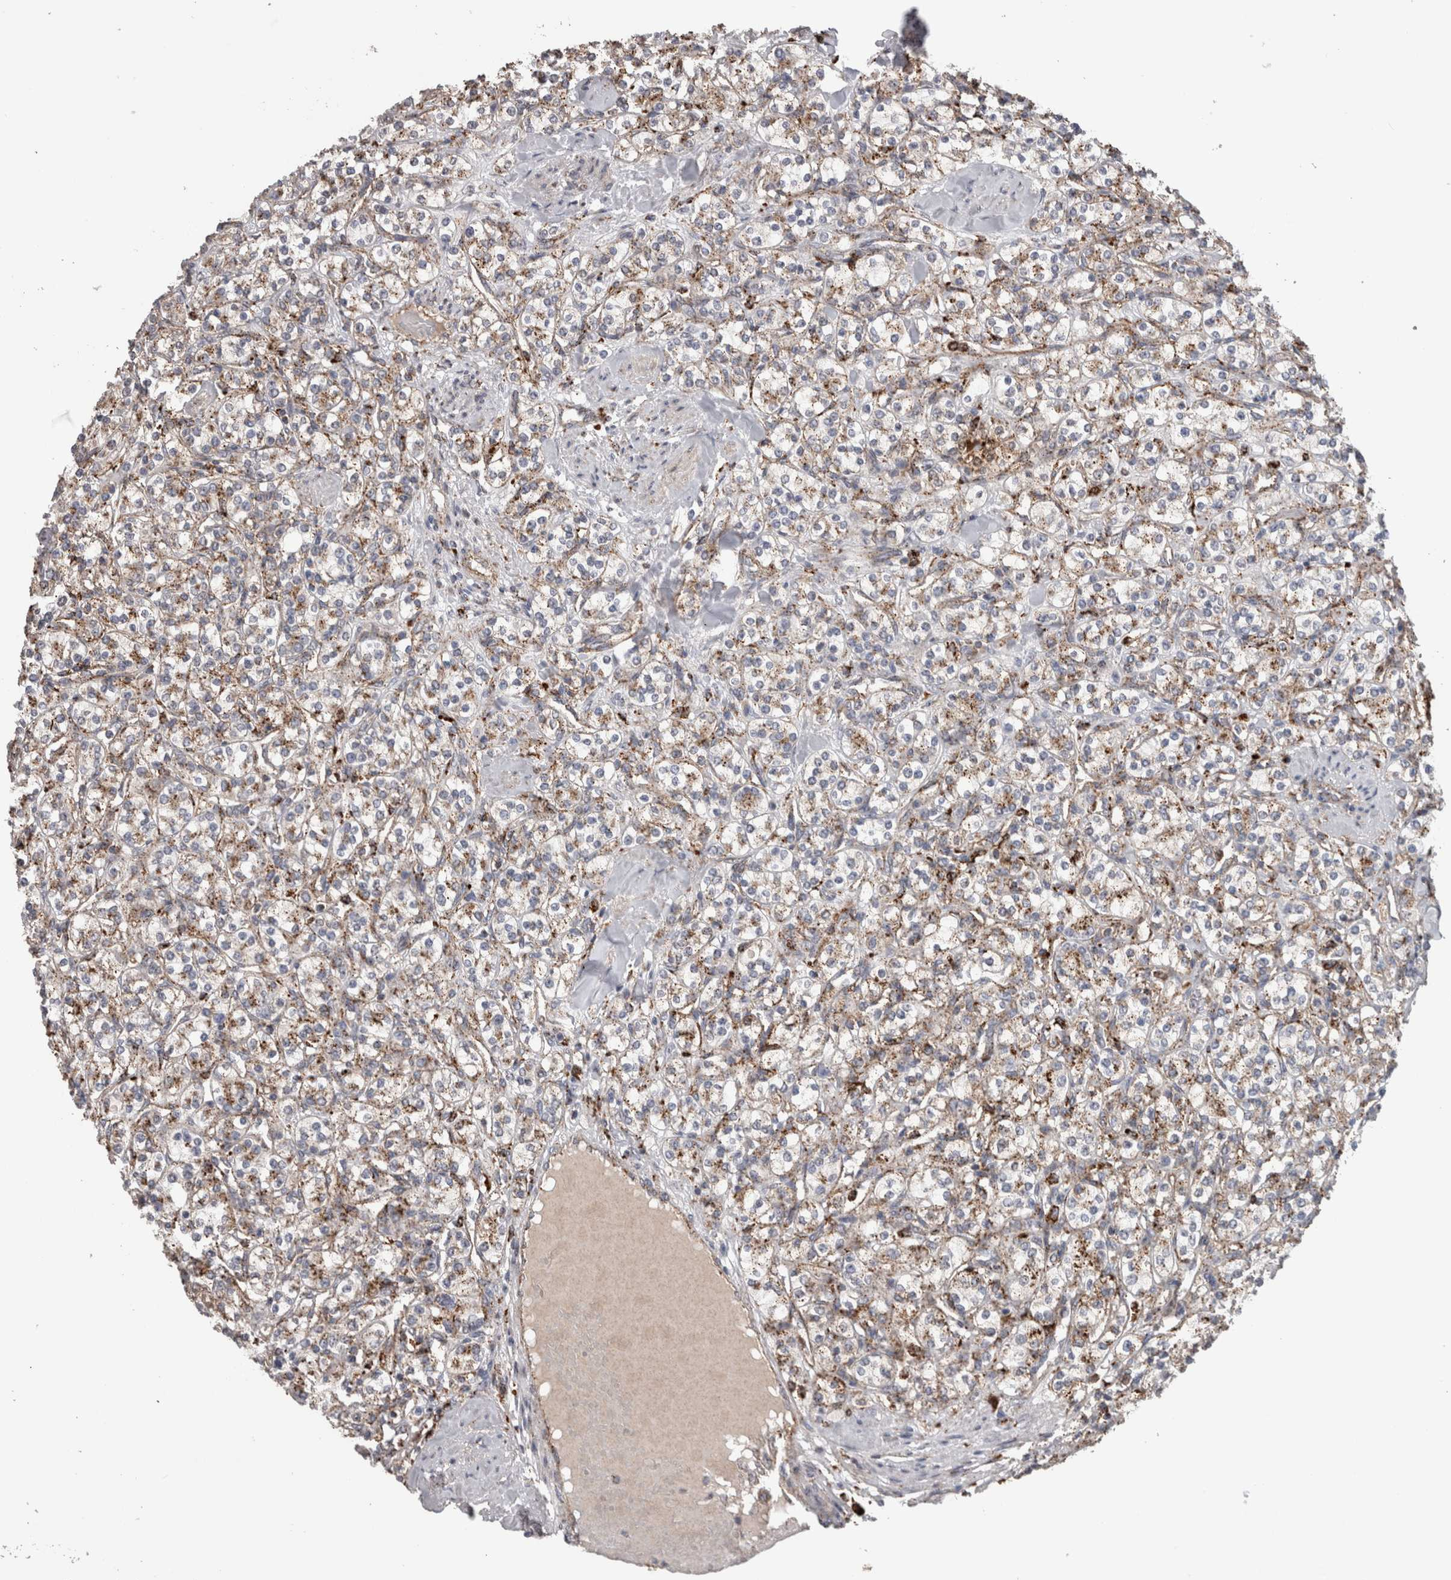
{"staining": {"intensity": "weak", "quantity": ">75%", "location": "cytoplasmic/membranous"}, "tissue": "renal cancer", "cell_type": "Tumor cells", "image_type": "cancer", "snomed": [{"axis": "morphology", "description": "Adenocarcinoma, NOS"}, {"axis": "topography", "description": "Kidney"}], "caption": "Renal adenocarcinoma stained with a protein marker demonstrates weak staining in tumor cells.", "gene": "CTSZ", "patient": {"sex": "male", "age": 77}}